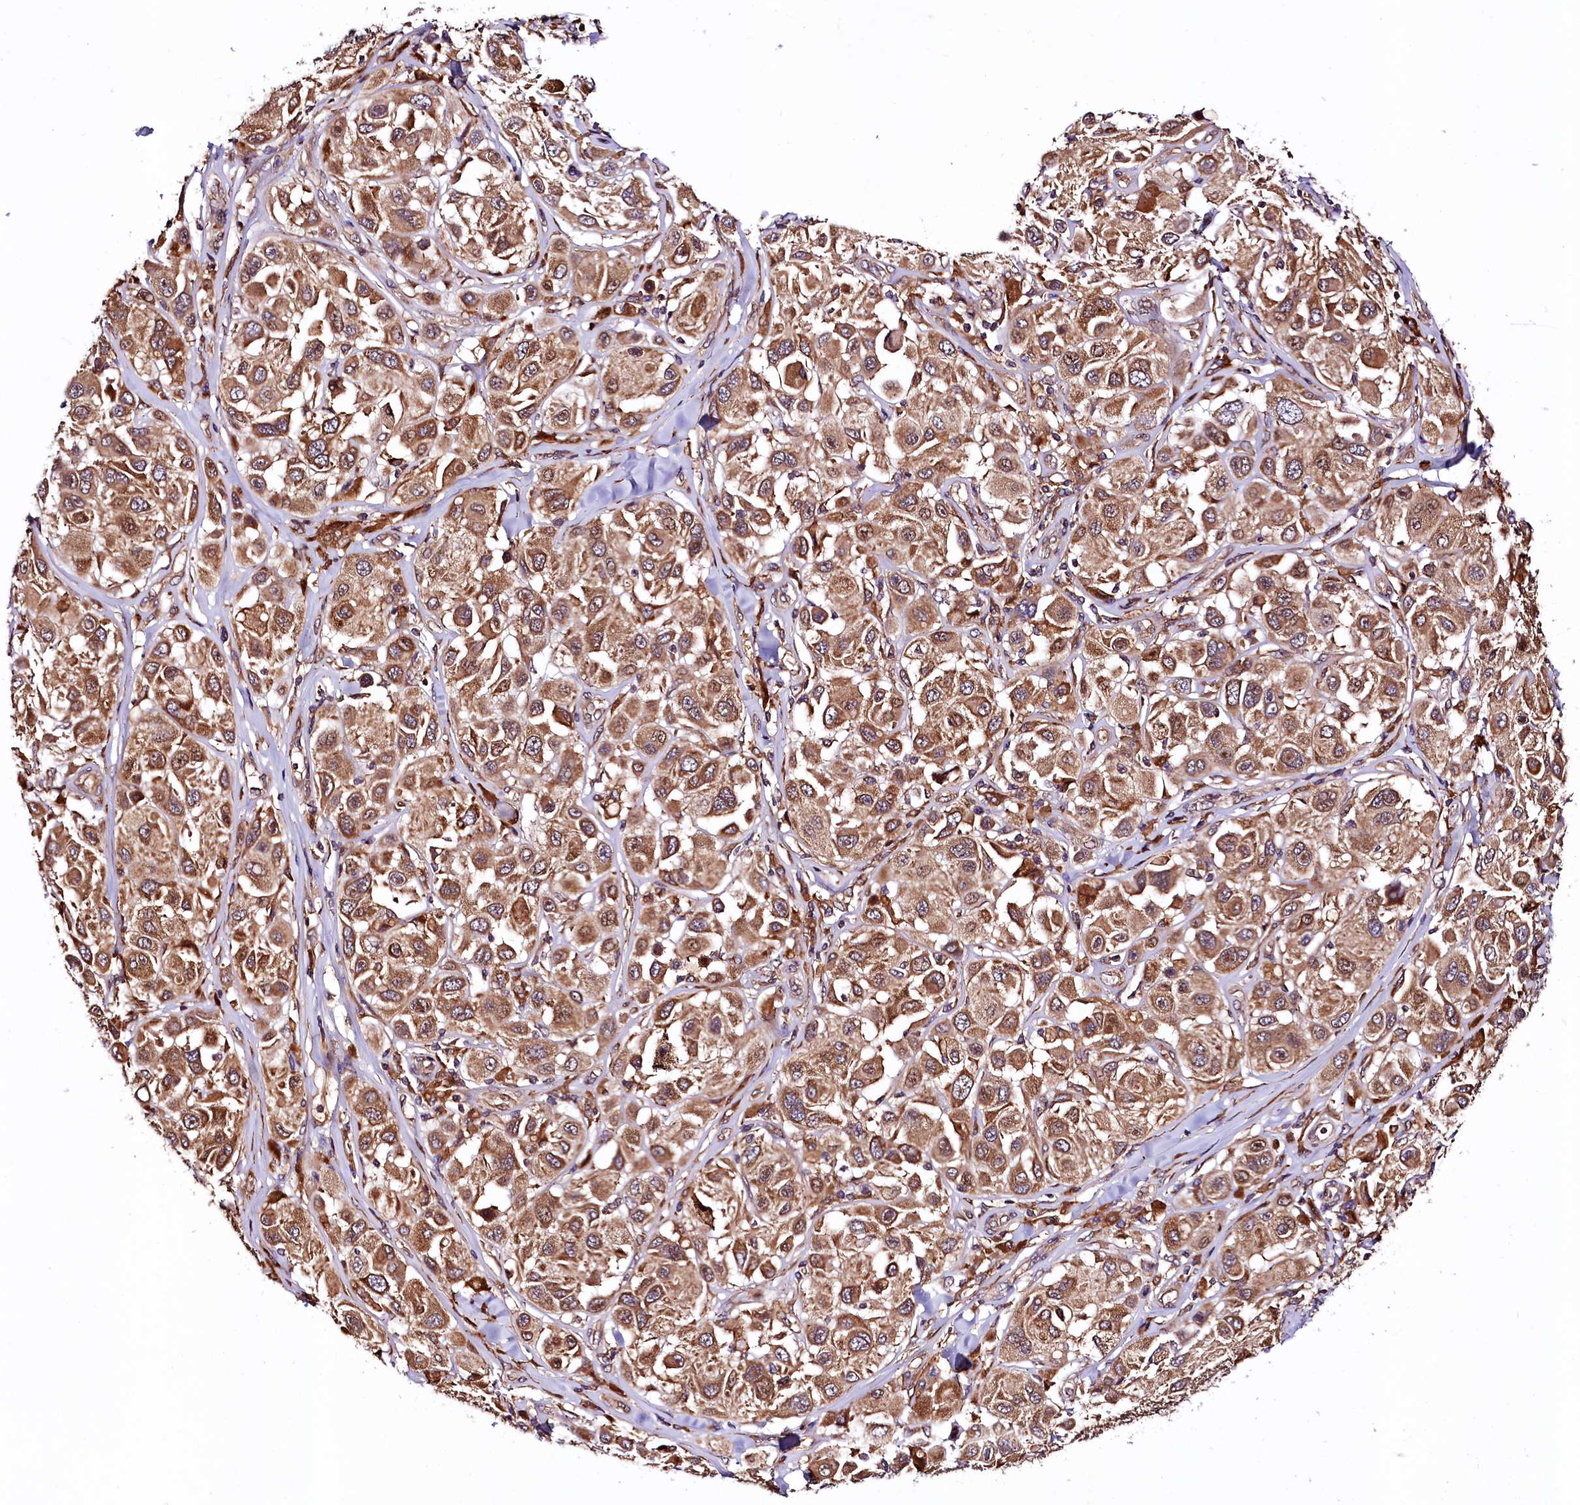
{"staining": {"intensity": "moderate", "quantity": ">75%", "location": "cytoplasmic/membranous"}, "tissue": "melanoma", "cell_type": "Tumor cells", "image_type": "cancer", "snomed": [{"axis": "morphology", "description": "Malignant melanoma, Metastatic site"}, {"axis": "topography", "description": "Skin"}], "caption": "A high-resolution image shows IHC staining of melanoma, which shows moderate cytoplasmic/membranous staining in about >75% of tumor cells.", "gene": "VPS35", "patient": {"sex": "male", "age": 41}}